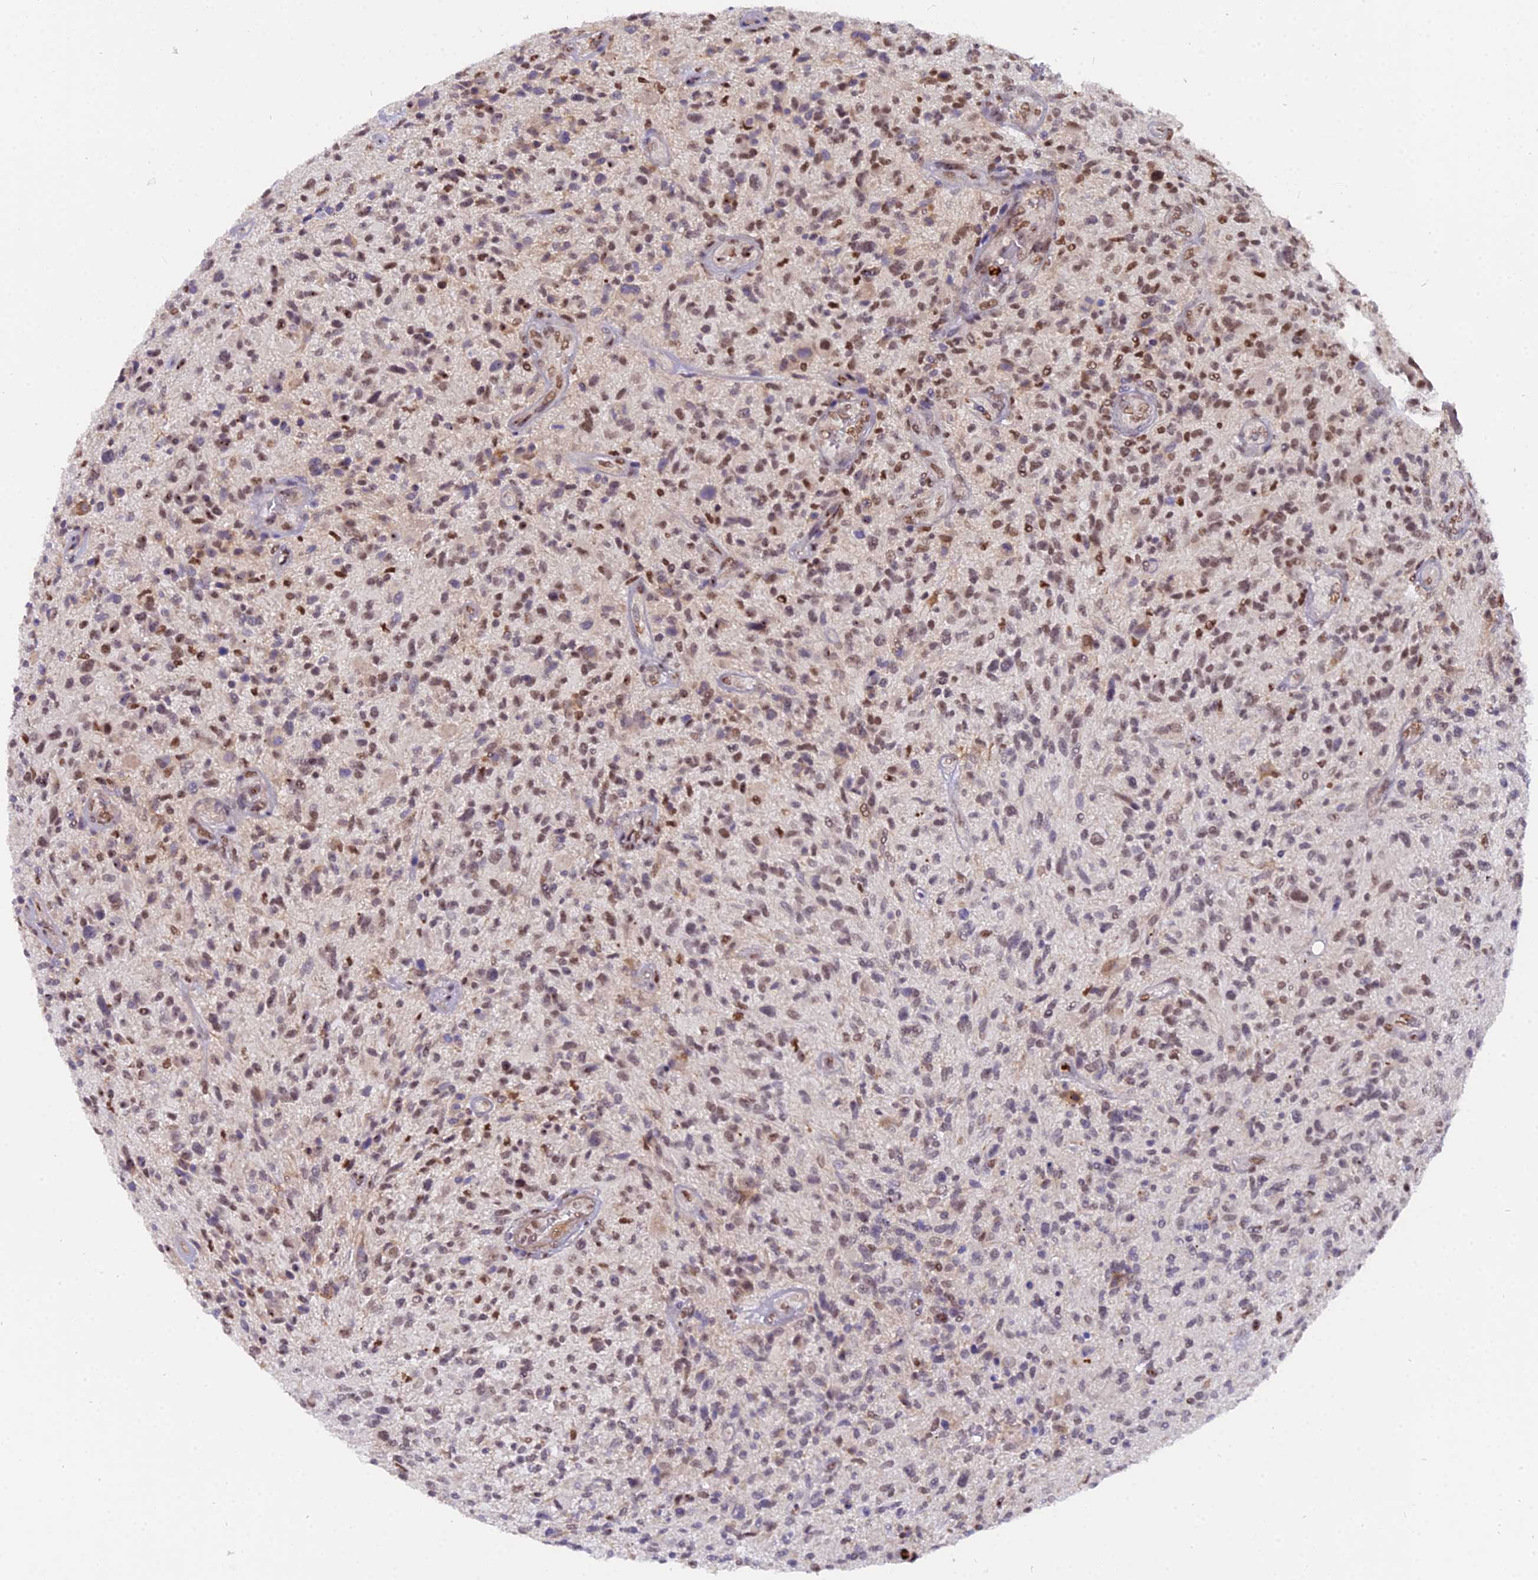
{"staining": {"intensity": "moderate", "quantity": "25%-75%", "location": "nuclear"}, "tissue": "glioma", "cell_type": "Tumor cells", "image_type": "cancer", "snomed": [{"axis": "morphology", "description": "Glioma, malignant, High grade"}, {"axis": "topography", "description": "Brain"}], "caption": "Brown immunohistochemical staining in malignant high-grade glioma displays moderate nuclear positivity in about 25%-75% of tumor cells. Immunohistochemistry (ihc) stains the protein in brown and the nuclei are stained blue.", "gene": "FAM118B", "patient": {"sex": "male", "age": 47}}